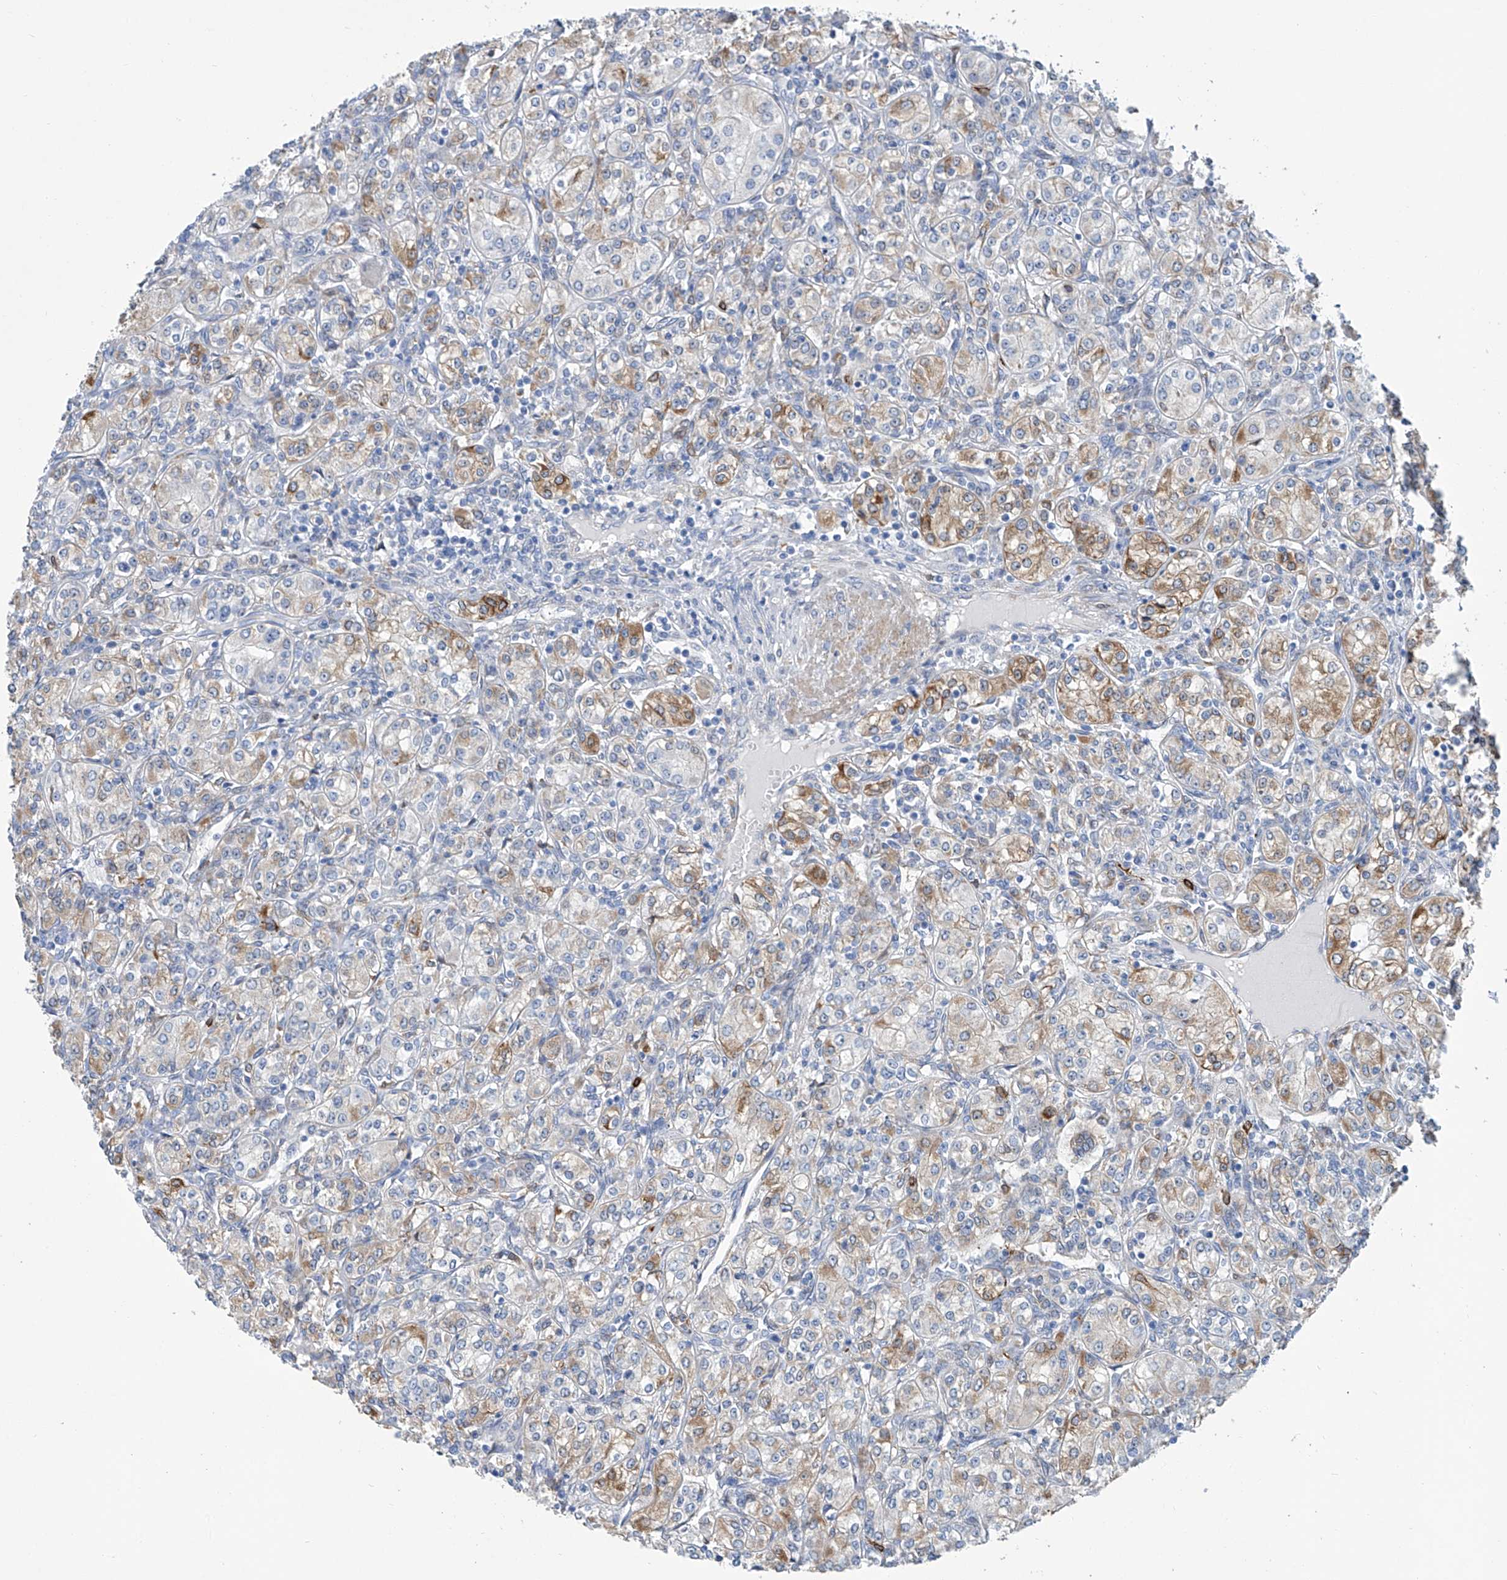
{"staining": {"intensity": "moderate", "quantity": "<25%", "location": "cytoplasmic/membranous"}, "tissue": "renal cancer", "cell_type": "Tumor cells", "image_type": "cancer", "snomed": [{"axis": "morphology", "description": "Adenocarcinoma, NOS"}, {"axis": "topography", "description": "Kidney"}], "caption": "Adenocarcinoma (renal) stained with a brown dye displays moderate cytoplasmic/membranous positive staining in approximately <25% of tumor cells.", "gene": "TNN", "patient": {"sex": "male", "age": 77}}